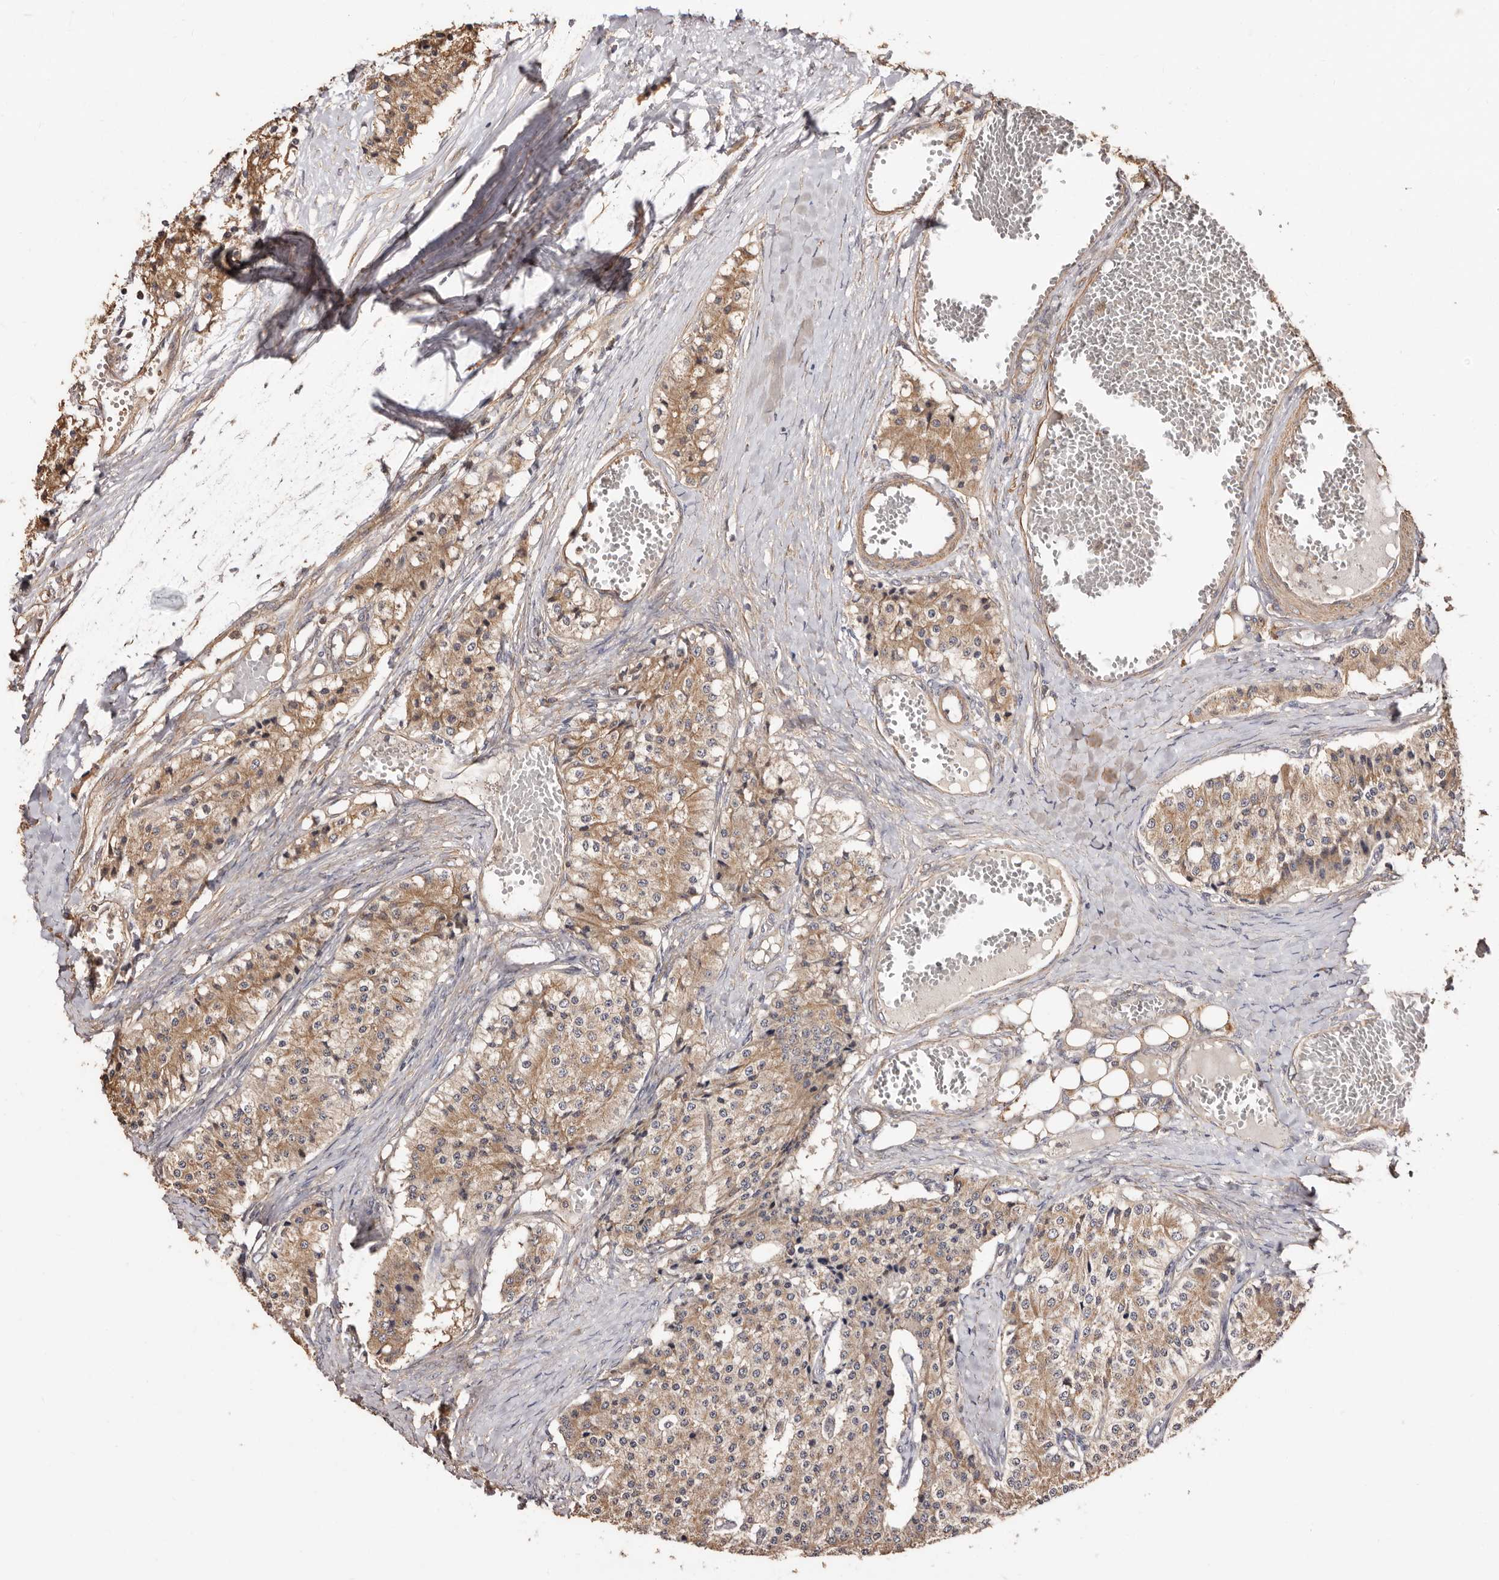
{"staining": {"intensity": "moderate", "quantity": ">75%", "location": "cytoplasmic/membranous"}, "tissue": "carcinoid", "cell_type": "Tumor cells", "image_type": "cancer", "snomed": [{"axis": "morphology", "description": "Carcinoid, malignant, NOS"}, {"axis": "topography", "description": "Colon"}], "caption": "A micrograph of malignant carcinoid stained for a protein reveals moderate cytoplasmic/membranous brown staining in tumor cells.", "gene": "COQ8B", "patient": {"sex": "female", "age": 52}}